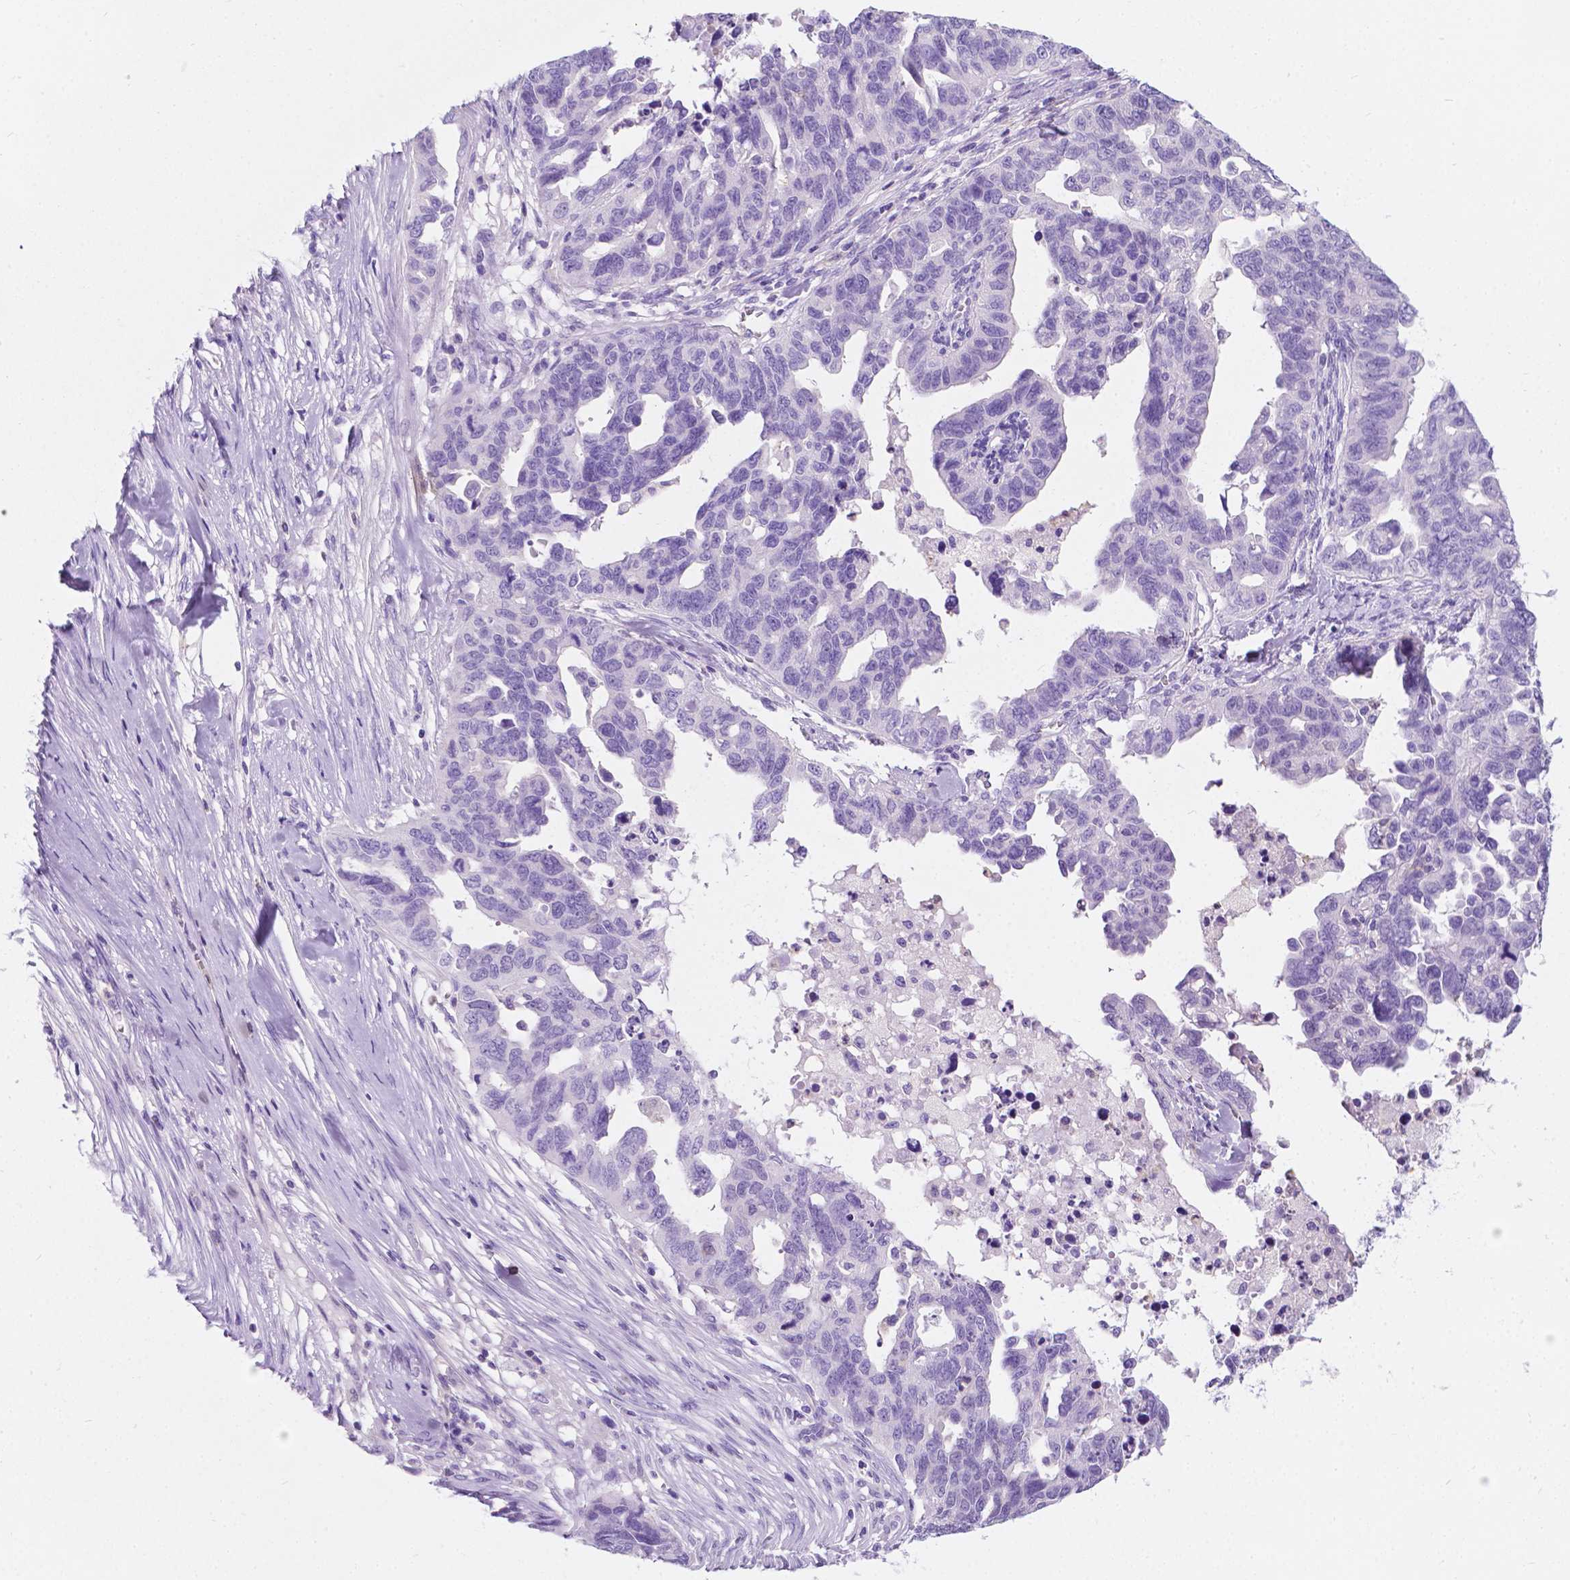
{"staining": {"intensity": "negative", "quantity": "none", "location": "none"}, "tissue": "ovarian cancer", "cell_type": "Tumor cells", "image_type": "cancer", "snomed": [{"axis": "morphology", "description": "Cystadenocarcinoma, serous, NOS"}, {"axis": "topography", "description": "Ovary"}], "caption": "This histopathology image is of ovarian serous cystadenocarcinoma stained with immunohistochemistry to label a protein in brown with the nuclei are counter-stained blue. There is no positivity in tumor cells.", "gene": "GNAO1", "patient": {"sex": "female", "age": 69}}